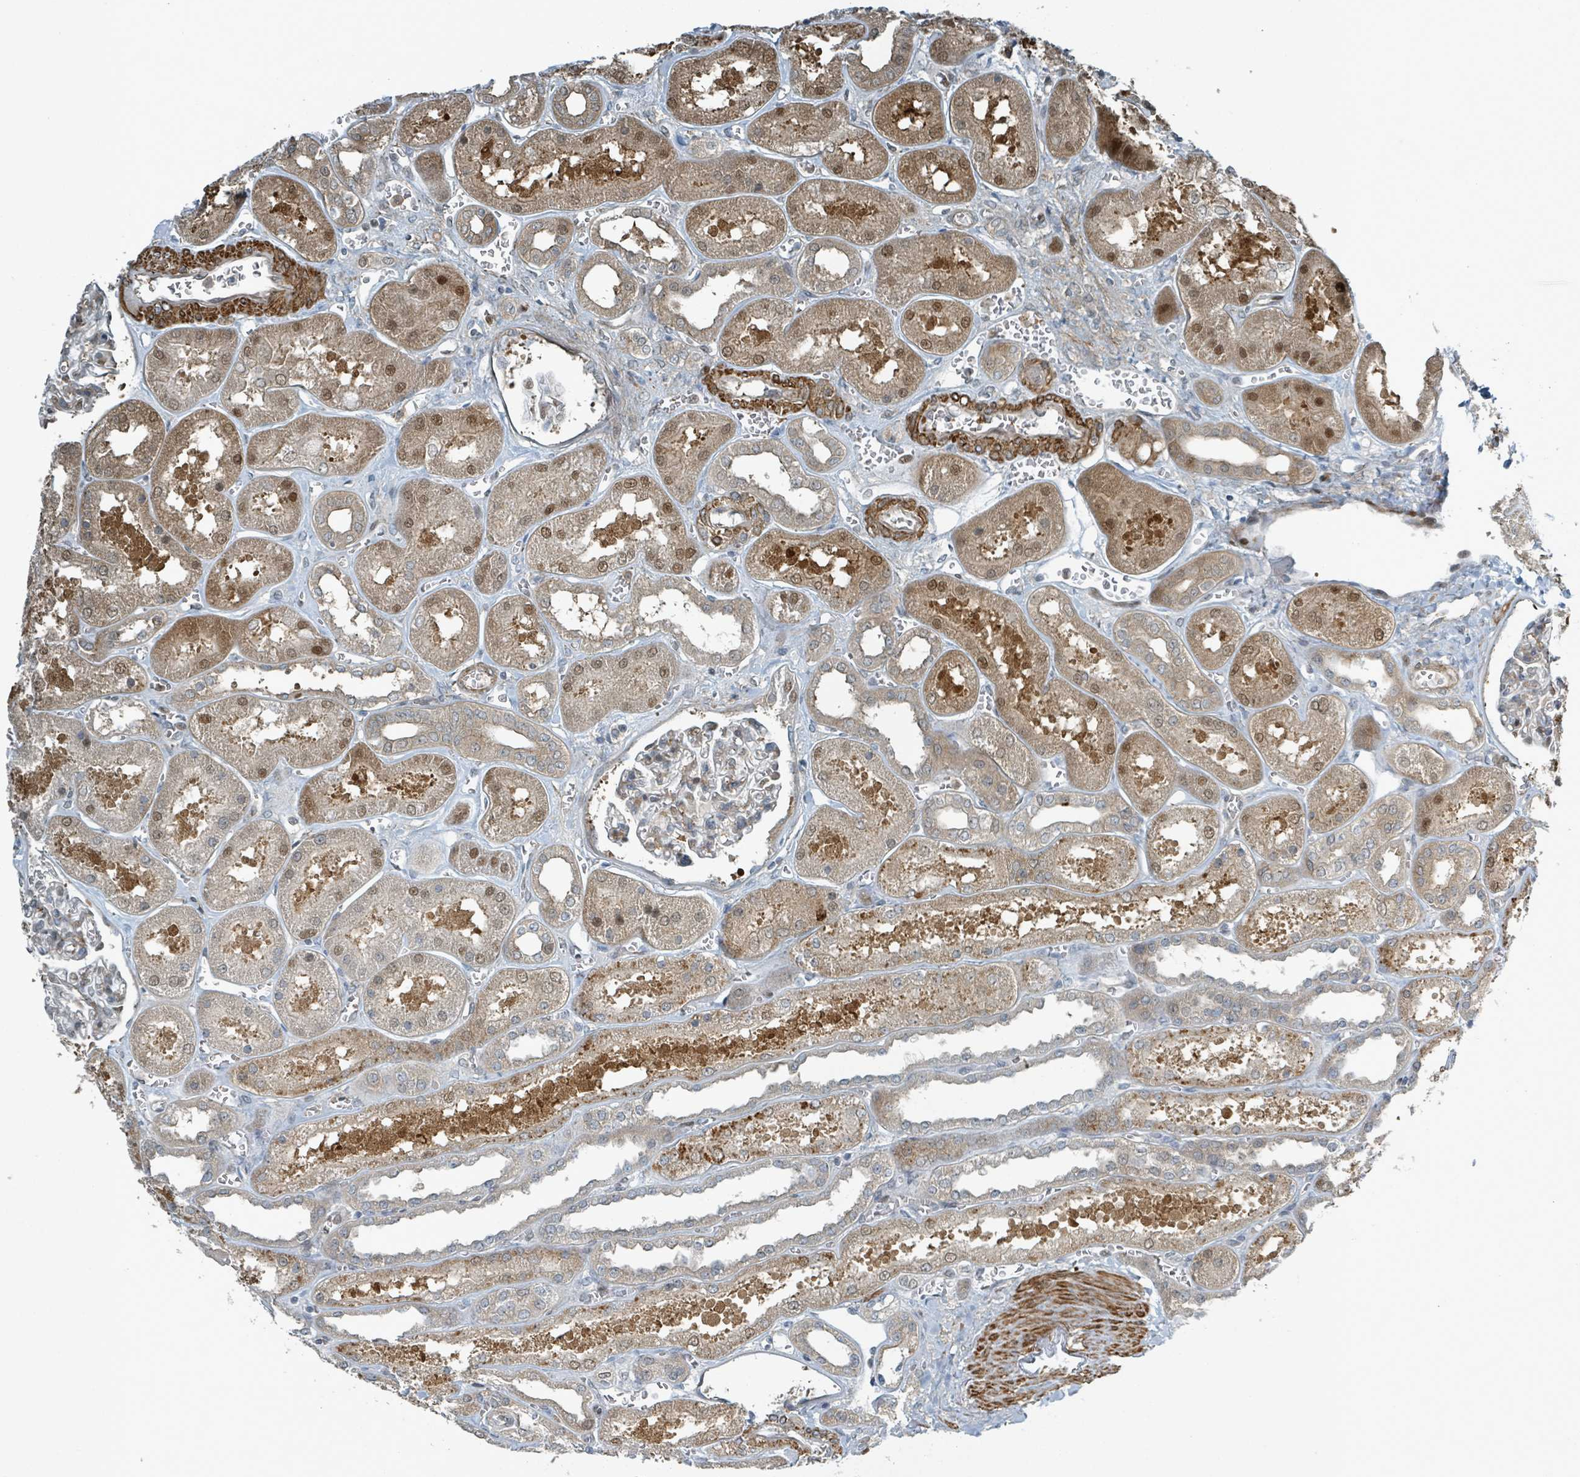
{"staining": {"intensity": "weak", "quantity": "<25%", "location": "cytoplasmic/membranous"}, "tissue": "kidney", "cell_type": "Cells in glomeruli", "image_type": "normal", "snomed": [{"axis": "morphology", "description": "Normal tissue, NOS"}, {"axis": "morphology", "description": "Adenocarcinoma, NOS"}, {"axis": "topography", "description": "Kidney"}], "caption": "Protein analysis of benign kidney displays no significant staining in cells in glomeruli. The staining is performed using DAB brown chromogen with nuclei counter-stained in using hematoxylin.", "gene": "RHPN2", "patient": {"sex": "female", "age": 68}}